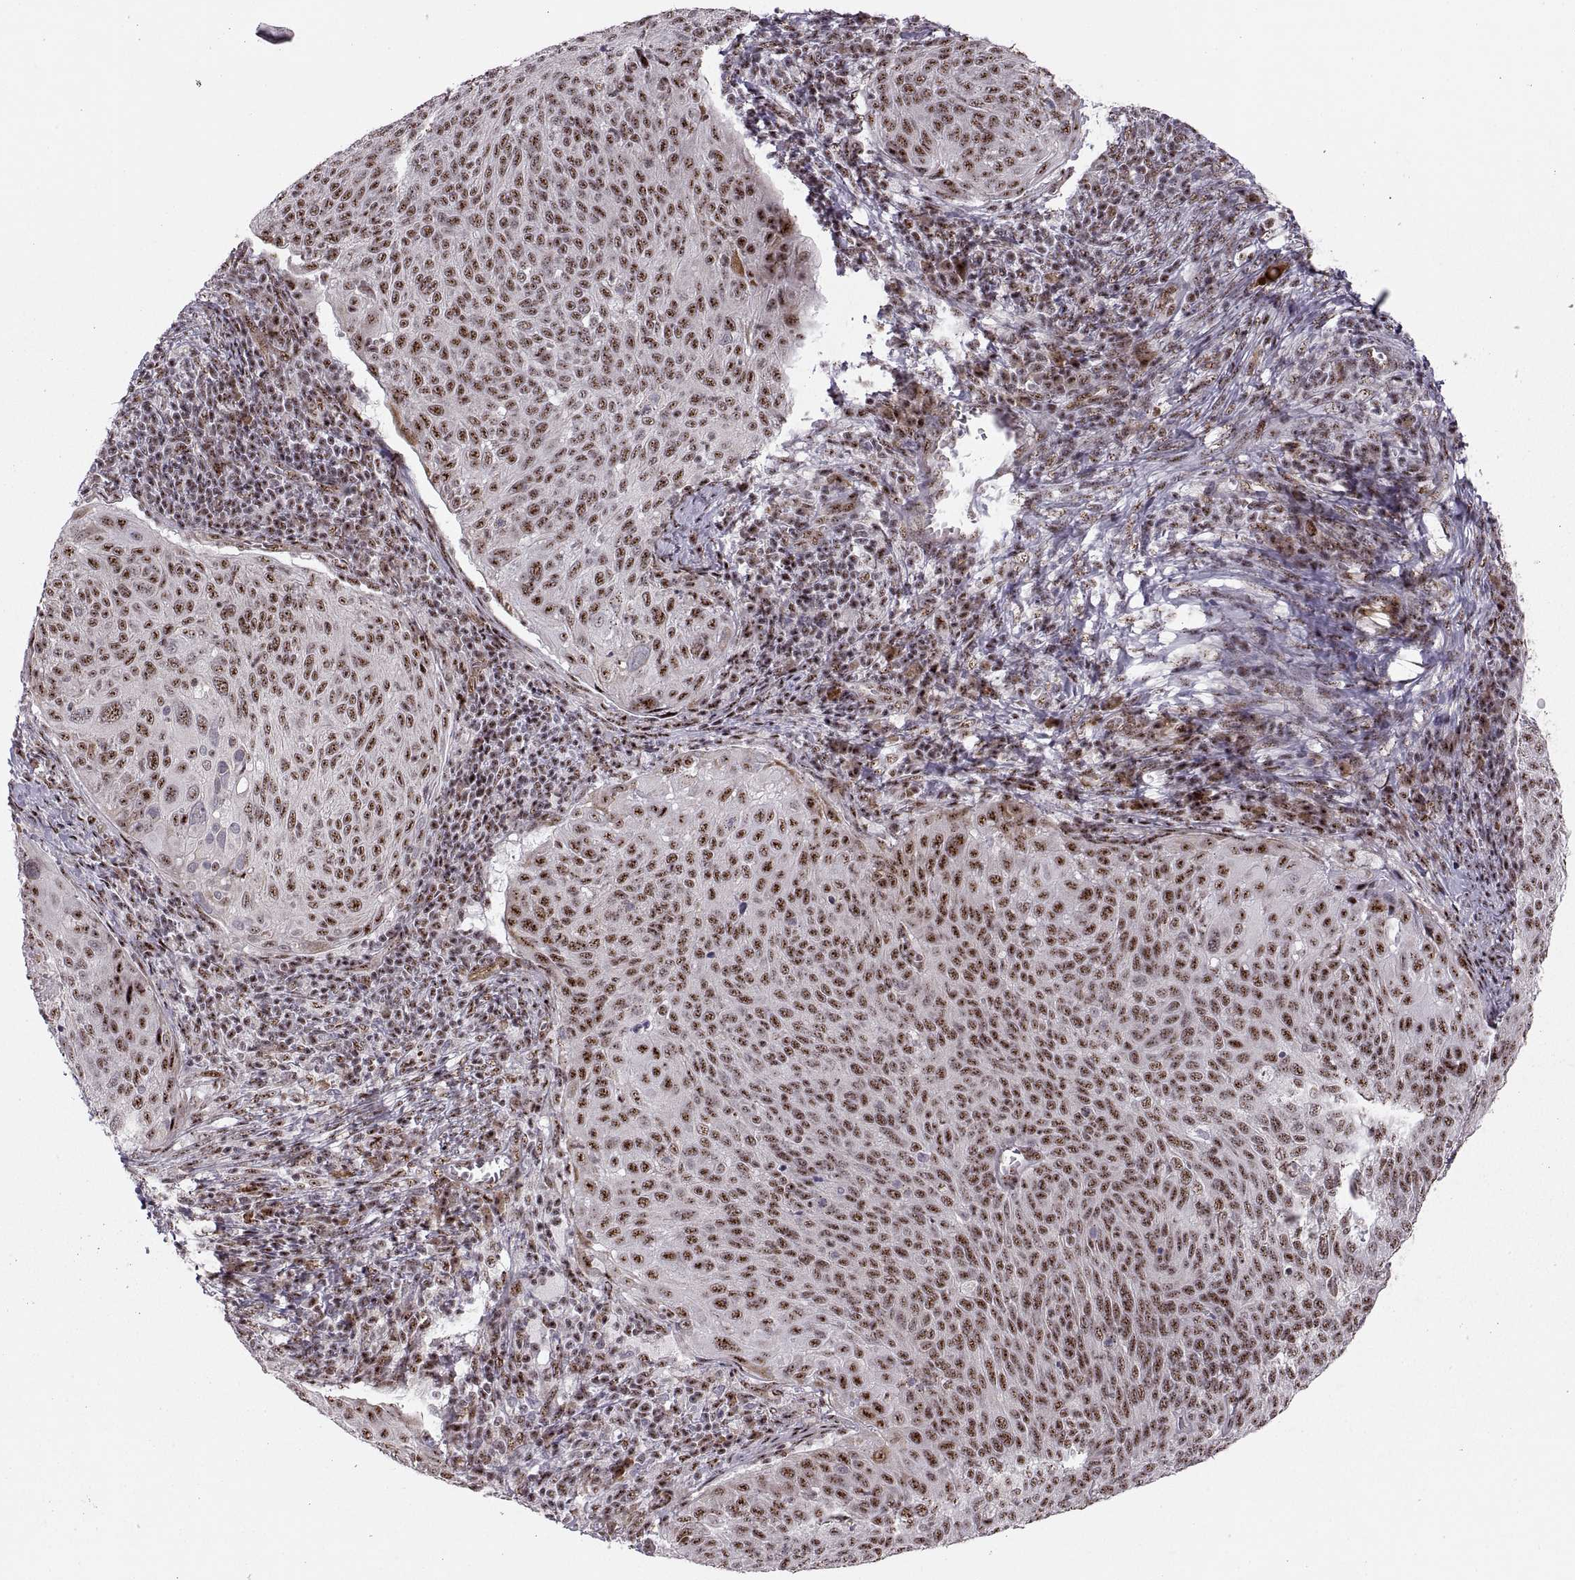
{"staining": {"intensity": "moderate", "quantity": ">75%", "location": "nuclear"}, "tissue": "cervical cancer", "cell_type": "Tumor cells", "image_type": "cancer", "snomed": [{"axis": "morphology", "description": "Squamous cell carcinoma, NOS"}, {"axis": "topography", "description": "Cervix"}], "caption": "The photomicrograph reveals staining of cervical squamous cell carcinoma, revealing moderate nuclear protein staining (brown color) within tumor cells.", "gene": "ZCCHC17", "patient": {"sex": "female", "age": 39}}